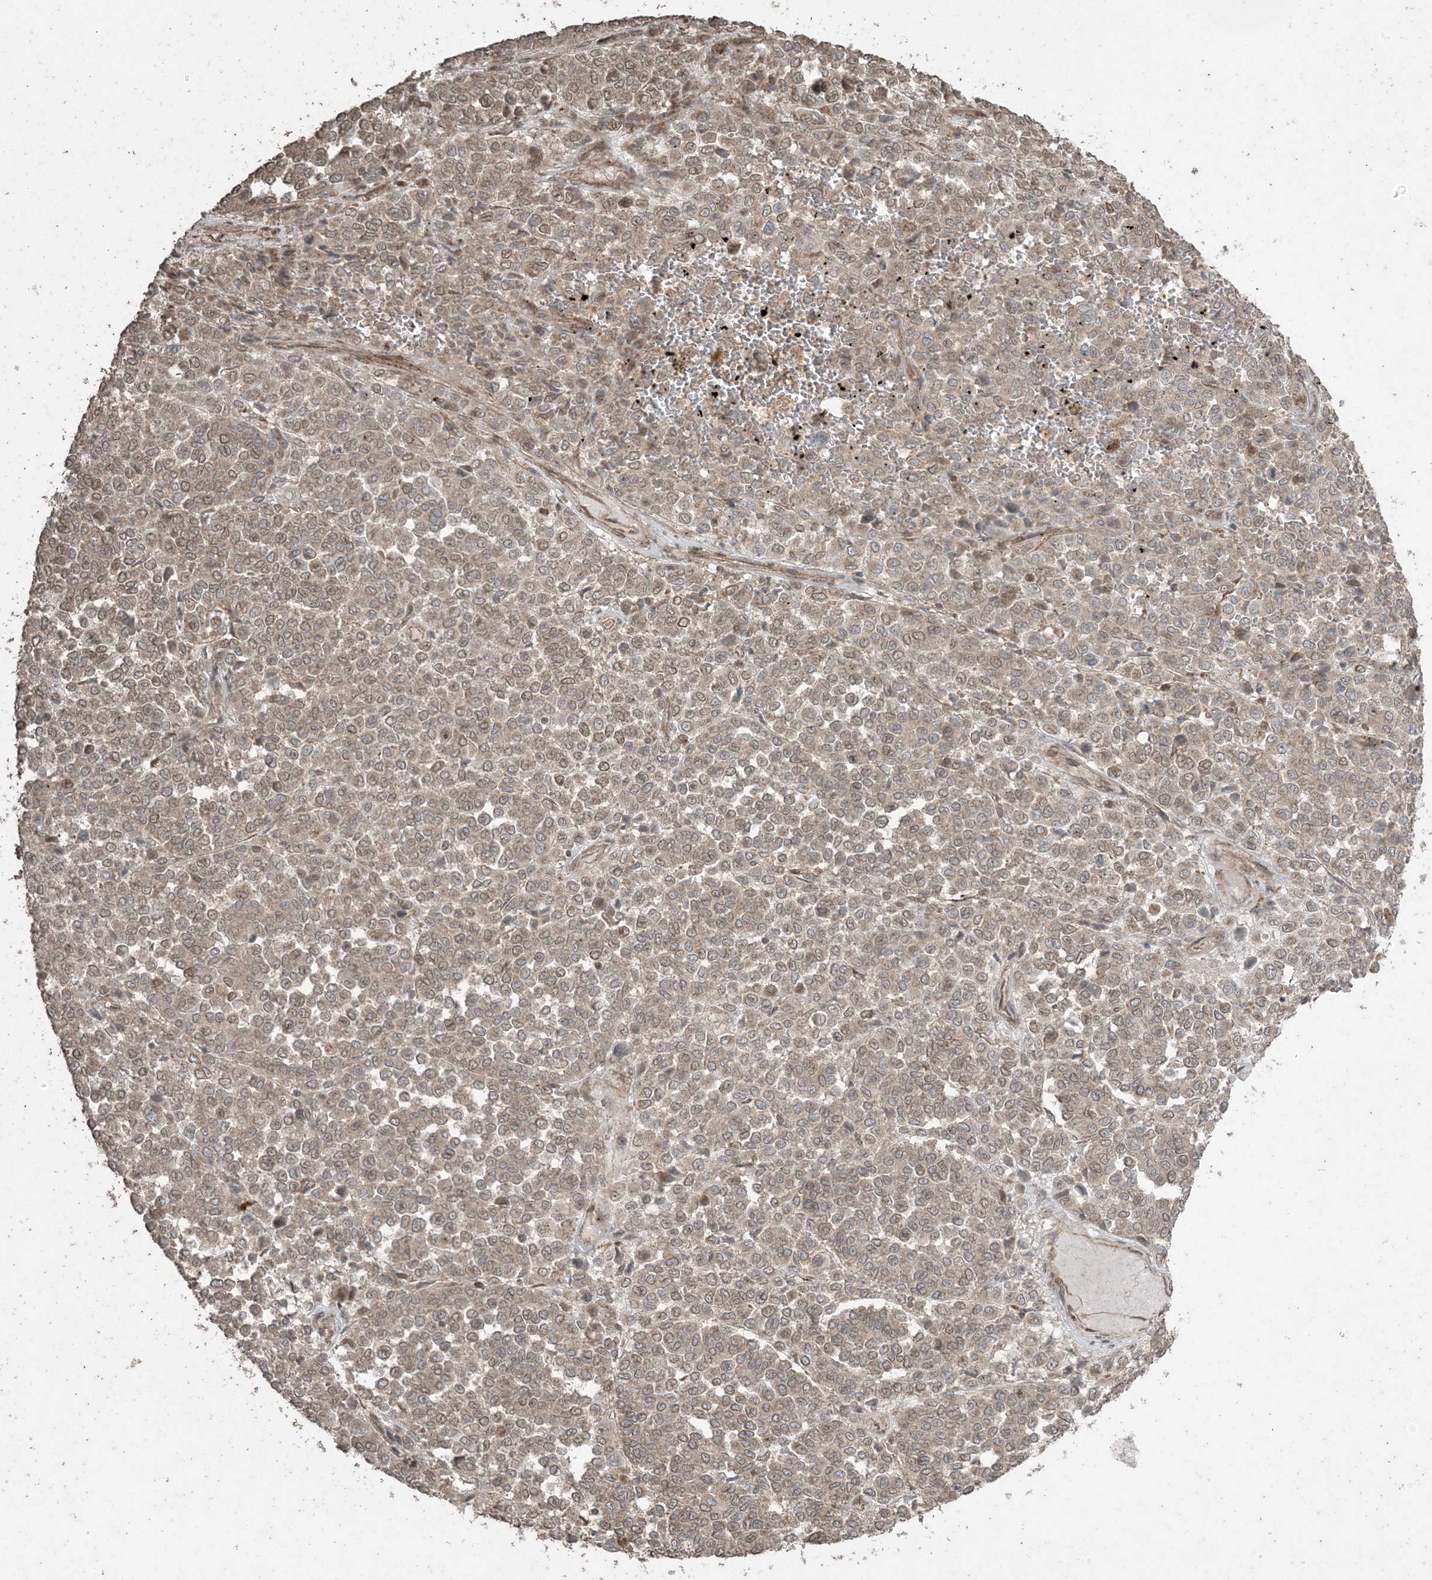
{"staining": {"intensity": "weak", "quantity": "25%-75%", "location": "cytoplasmic/membranous,nuclear"}, "tissue": "melanoma", "cell_type": "Tumor cells", "image_type": "cancer", "snomed": [{"axis": "morphology", "description": "Malignant melanoma, Metastatic site"}, {"axis": "topography", "description": "Pancreas"}], "caption": "IHC photomicrograph of human malignant melanoma (metastatic site) stained for a protein (brown), which demonstrates low levels of weak cytoplasmic/membranous and nuclear staining in approximately 25%-75% of tumor cells.", "gene": "DDX19B", "patient": {"sex": "female", "age": 30}}